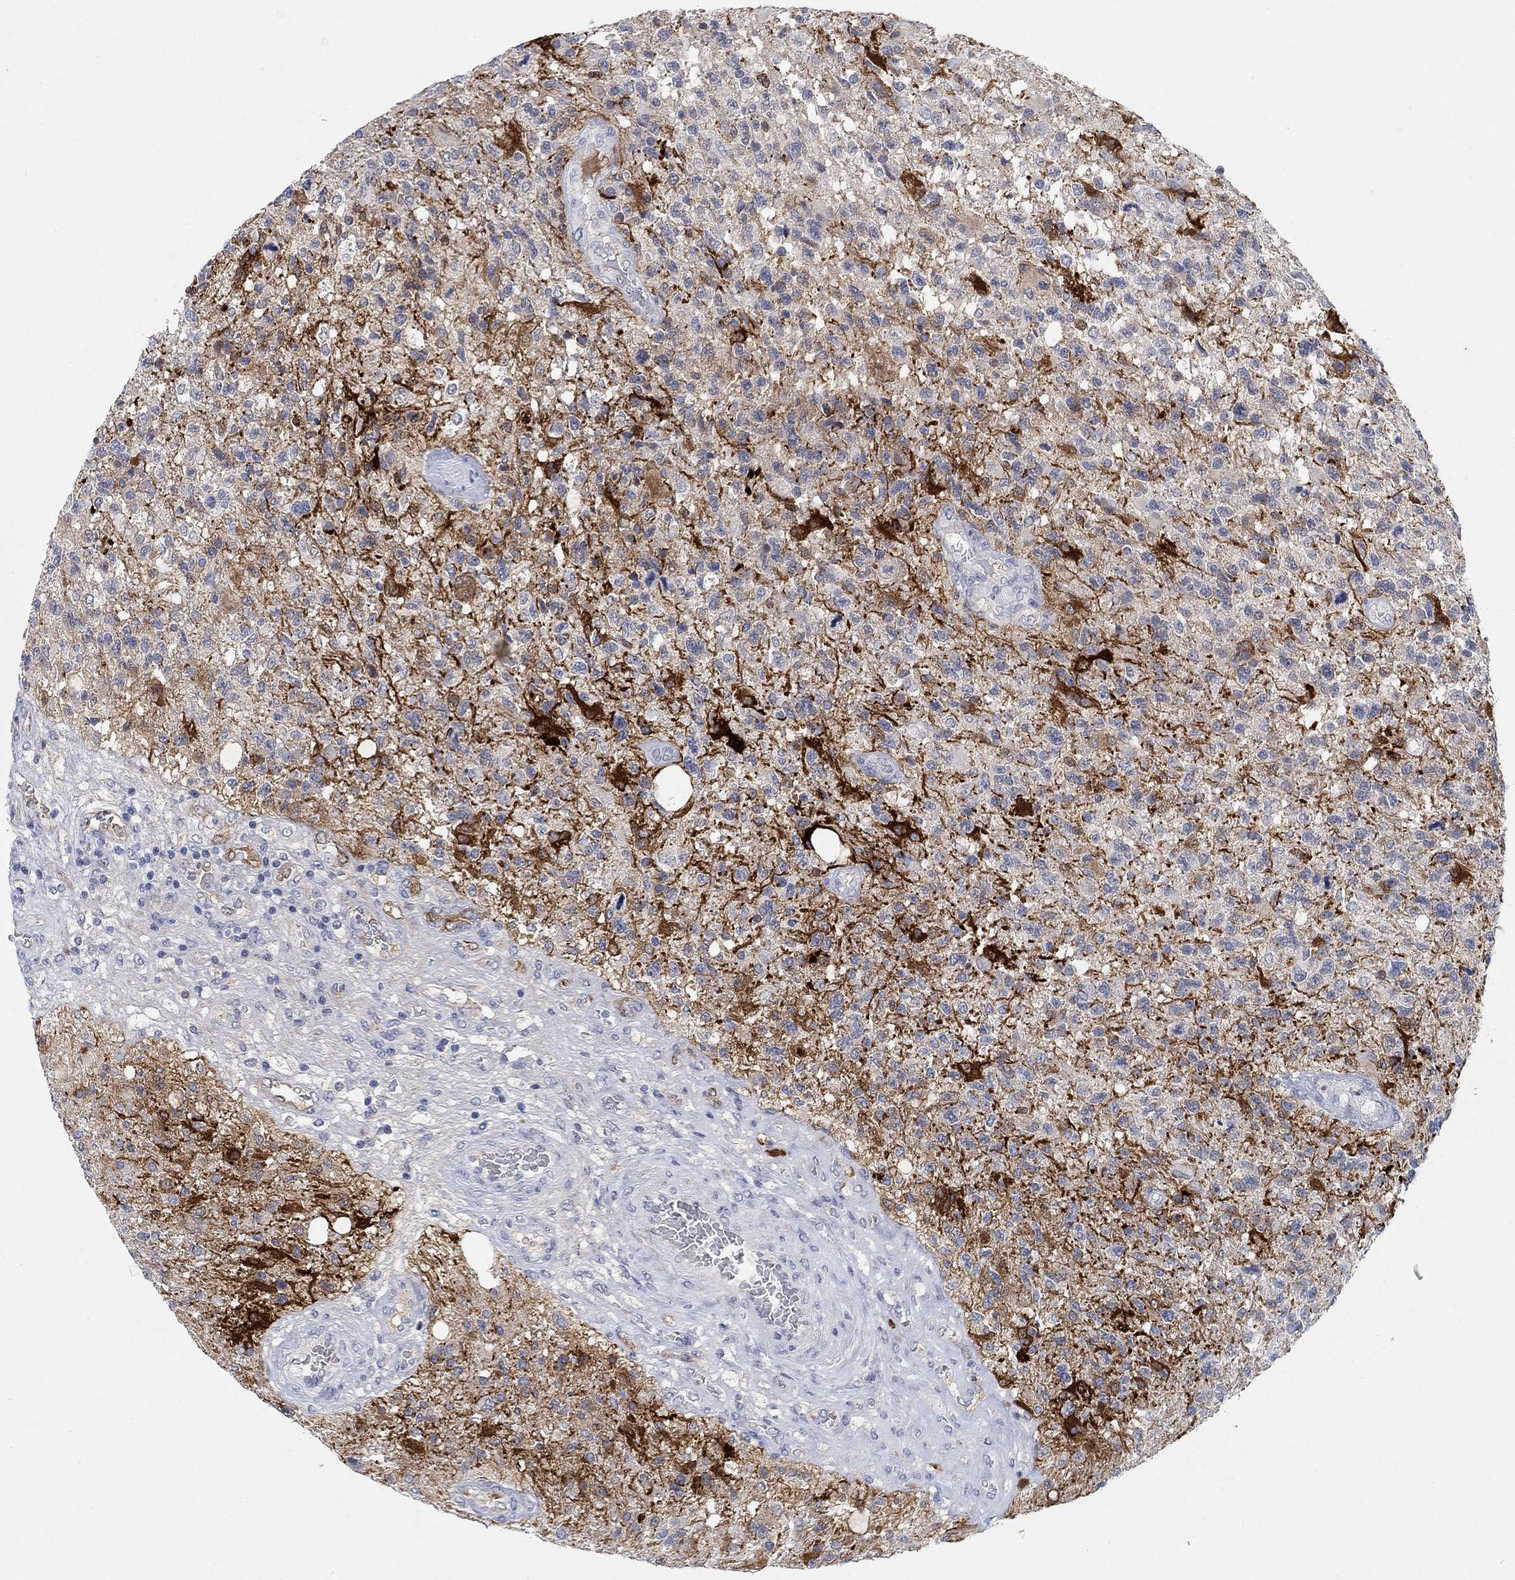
{"staining": {"intensity": "negative", "quantity": "none", "location": "none"}, "tissue": "glioma", "cell_type": "Tumor cells", "image_type": "cancer", "snomed": [{"axis": "morphology", "description": "Glioma, malignant, High grade"}, {"axis": "topography", "description": "Brain"}], "caption": "Human glioma stained for a protein using immunohistochemistry (IHC) shows no positivity in tumor cells.", "gene": "VAT1L", "patient": {"sex": "male", "age": 56}}